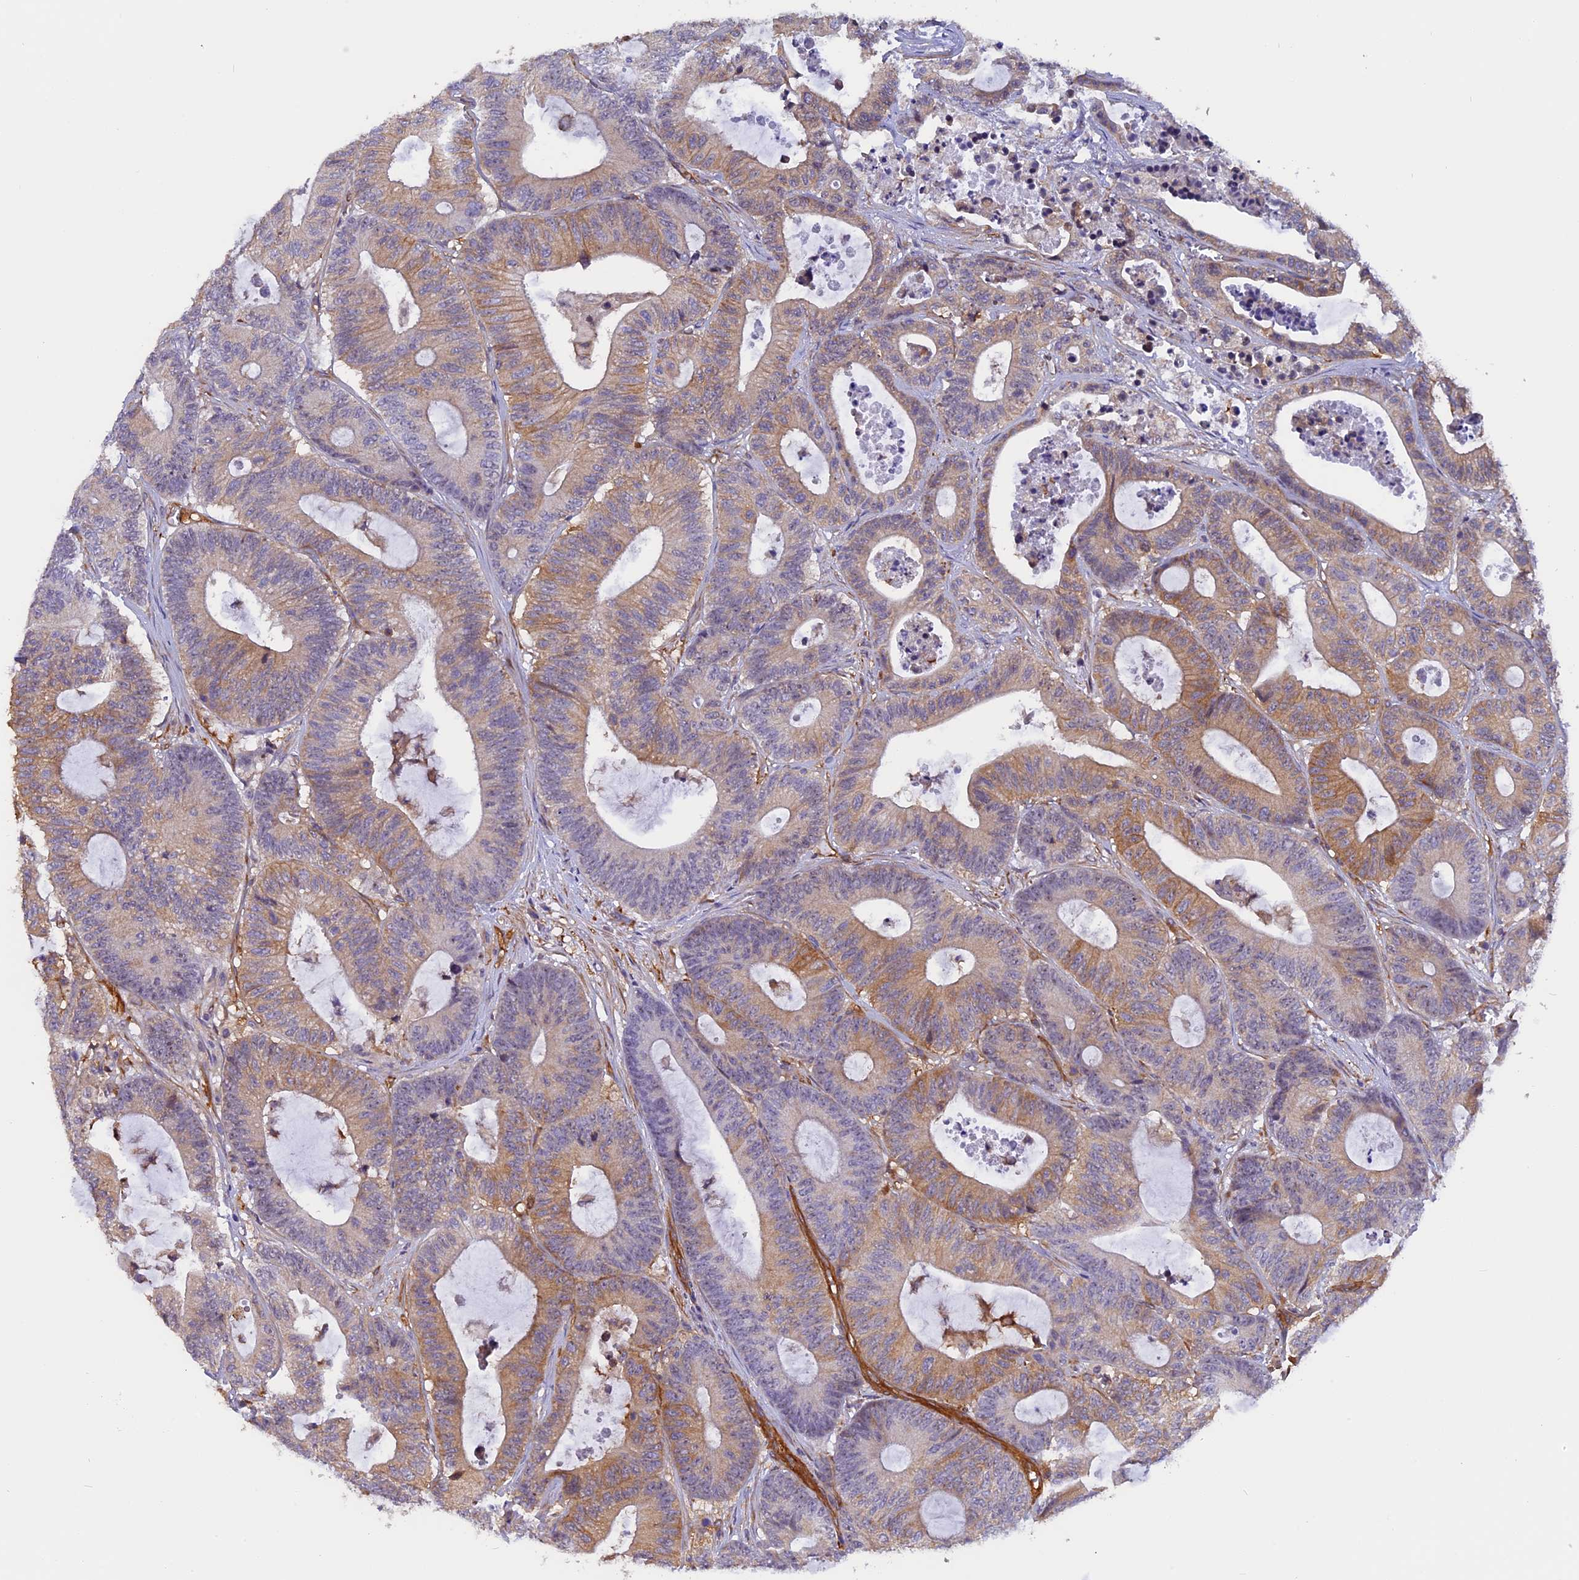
{"staining": {"intensity": "moderate", "quantity": "25%-75%", "location": "cytoplasmic/membranous"}, "tissue": "colorectal cancer", "cell_type": "Tumor cells", "image_type": "cancer", "snomed": [{"axis": "morphology", "description": "Adenocarcinoma, NOS"}, {"axis": "topography", "description": "Colon"}], "caption": "Protein staining shows moderate cytoplasmic/membranous positivity in approximately 25%-75% of tumor cells in colorectal cancer. Using DAB (3,3'-diaminobenzidine) (brown) and hematoxylin (blue) stains, captured at high magnification using brightfield microscopy.", "gene": "EHBP1L1", "patient": {"sex": "female", "age": 84}}